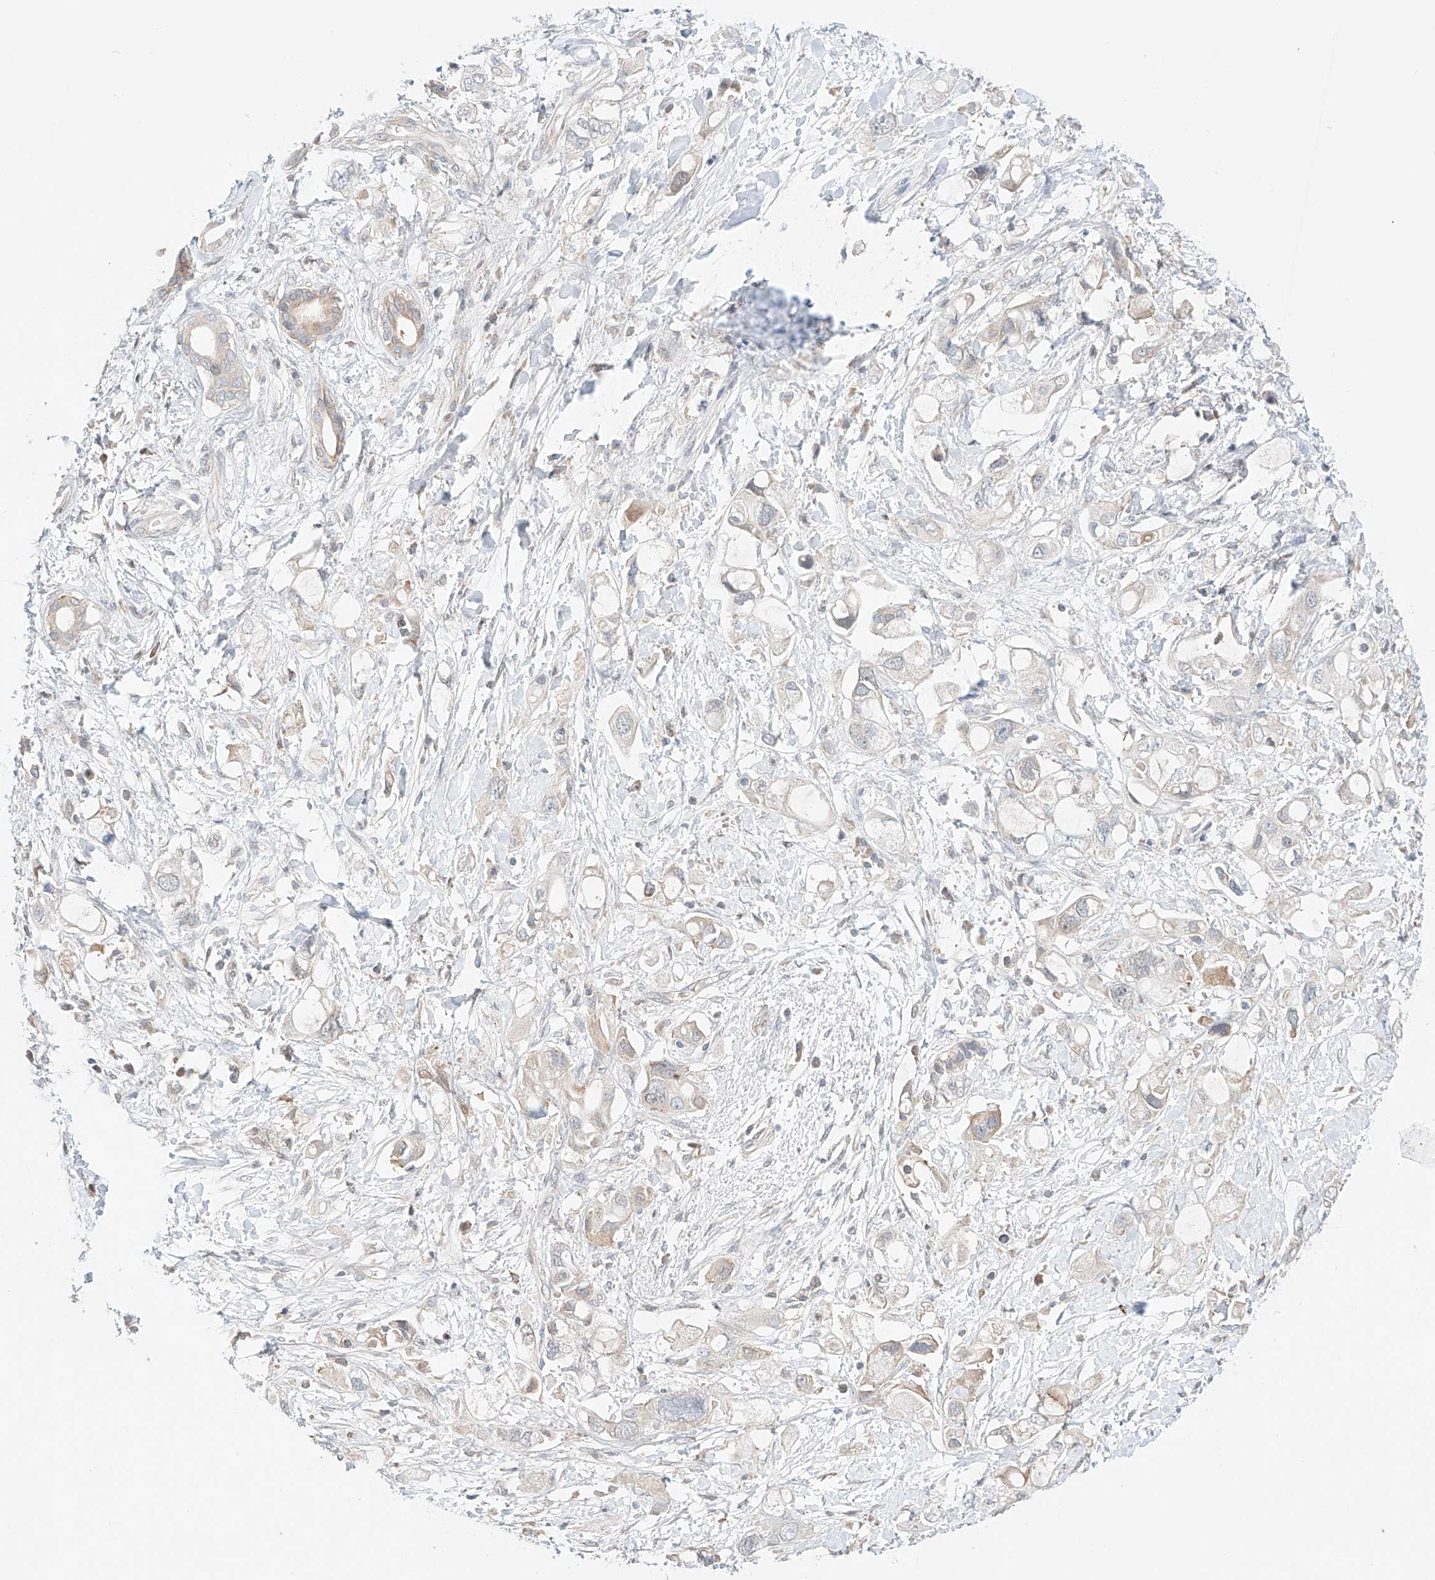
{"staining": {"intensity": "weak", "quantity": "<25%", "location": "cytoplasmic/membranous"}, "tissue": "pancreatic cancer", "cell_type": "Tumor cells", "image_type": "cancer", "snomed": [{"axis": "morphology", "description": "Adenocarcinoma, NOS"}, {"axis": "topography", "description": "Pancreas"}], "caption": "DAB (3,3'-diaminobenzidine) immunohistochemical staining of human pancreatic cancer (adenocarcinoma) demonstrates no significant expression in tumor cells.", "gene": "PGGT1B", "patient": {"sex": "female", "age": 56}}